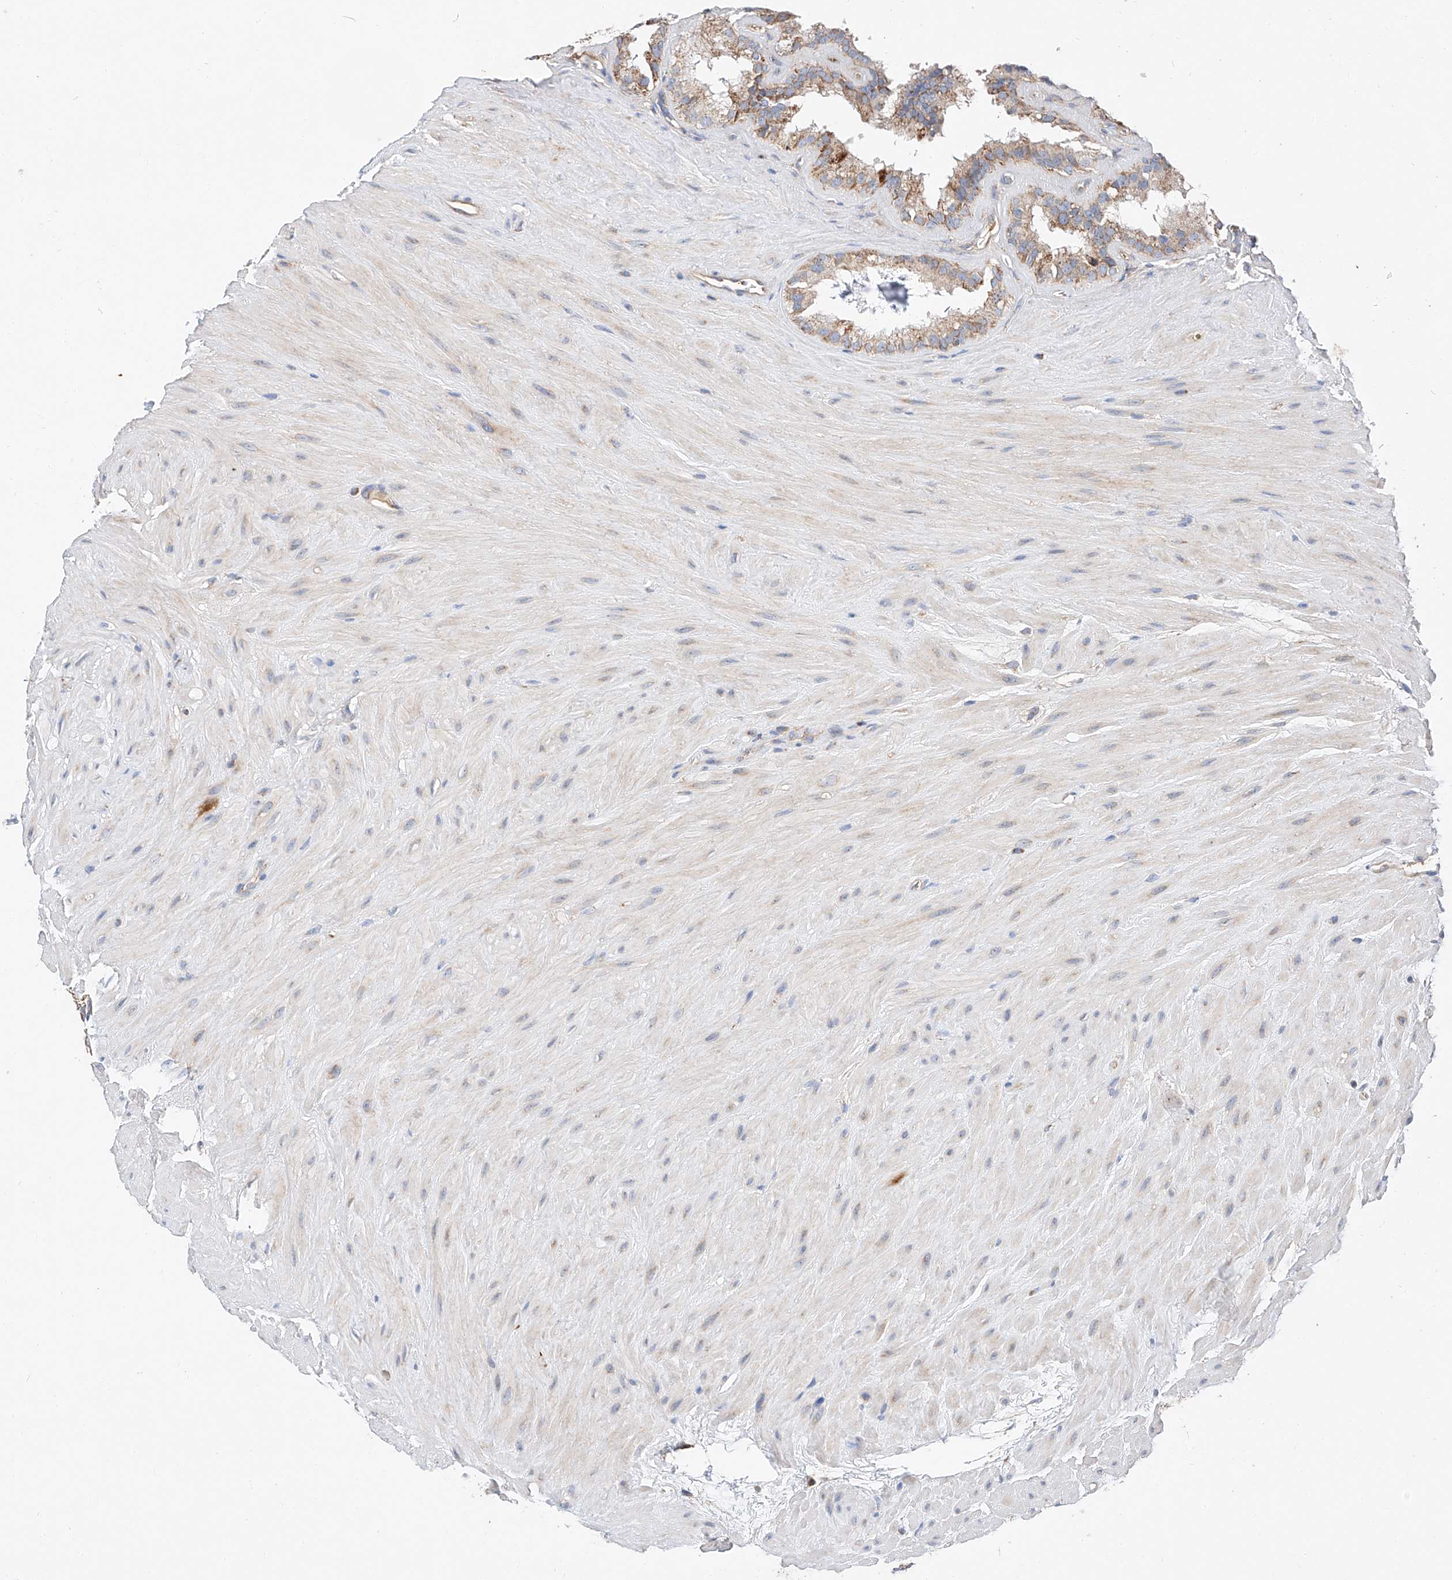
{"staining": {"intensity": "strong", "quantity": ">75%", "location": "cytoplasmic/membranous"}, "tissue": "seminal vesicle", "cell_type": "Glandular cells", "image_type": "normal", "snomed": [{"axis": "morphology", "description": "Normal tissue, NOS"}, {"axis": "topography", "description": "Prostate"}, {"axis": "topography", "description": "Seminal veicle"}], "caption": "This photomicrograph demonstrates immunohistochemistry staining of normal seminal vesicle, with high strong cytoplasmic/membranous positivity in approximately >75% of glandular cells.", "gene": "RUSC1", "patient": {"sex": "male", "age": 59}}